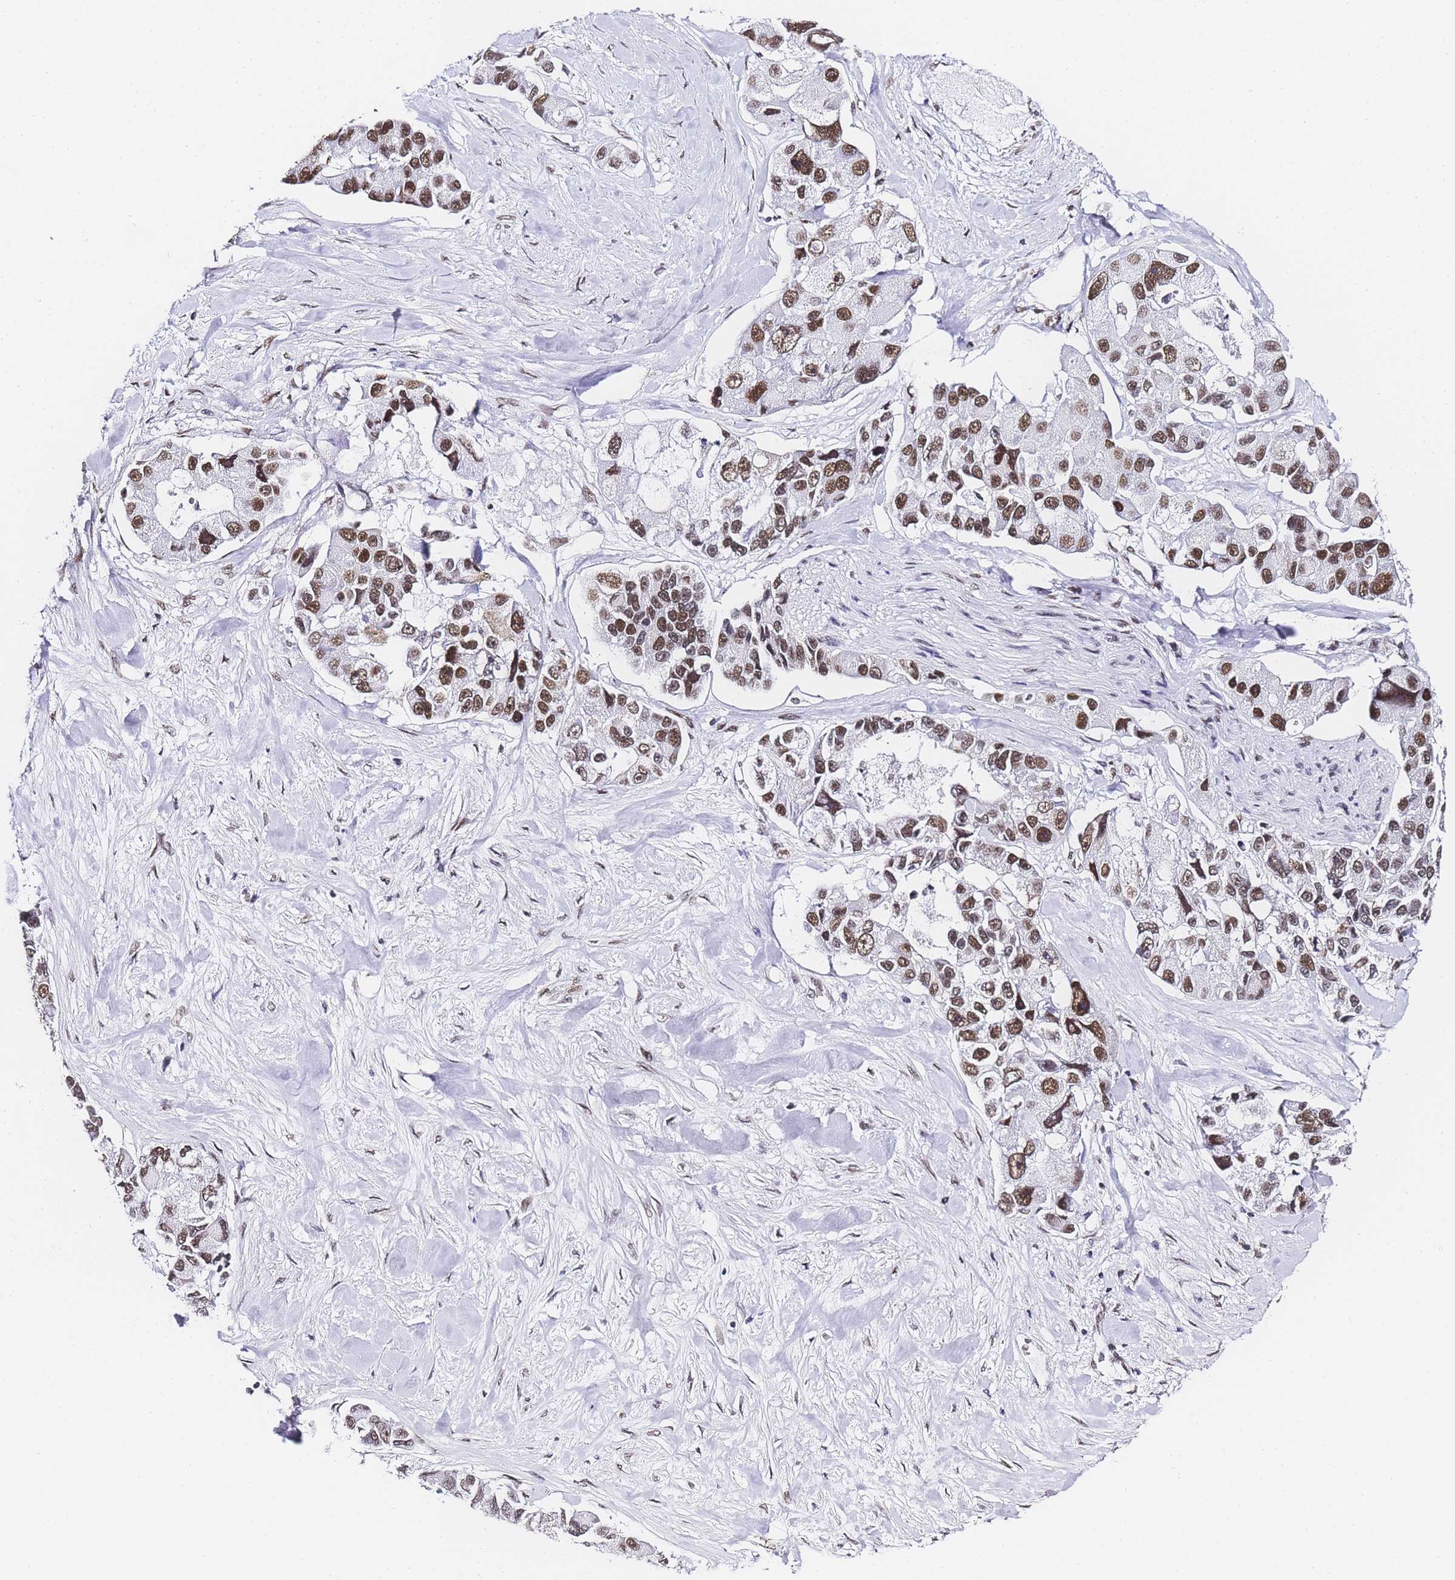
{"staining": {"intensity": "moderate", "quantity": ">75%", "location": "nuclear"}, "tissue": "lung cancer", "cell_type": "Tumor cells", "image_type": "cancer", "snomed": [{"axis": "morphology", "description": "Adenocarcinoma, NOS"}, {"axis": "topography", "description": "Lung"}], "caption": "Immunohistochemical staining of human lung adenocarcinoma displays medium levels of moderate nuclear expression in about >75% of tumor cells. The staining is performed using DAB (3,3'-diaminobenzidine) brown chromogen to label protein expression. The nuclei are counter-stained blue using hematoxylin.", "gene": "POLR1A", "patient": {"sex": "female", "age": 54}}